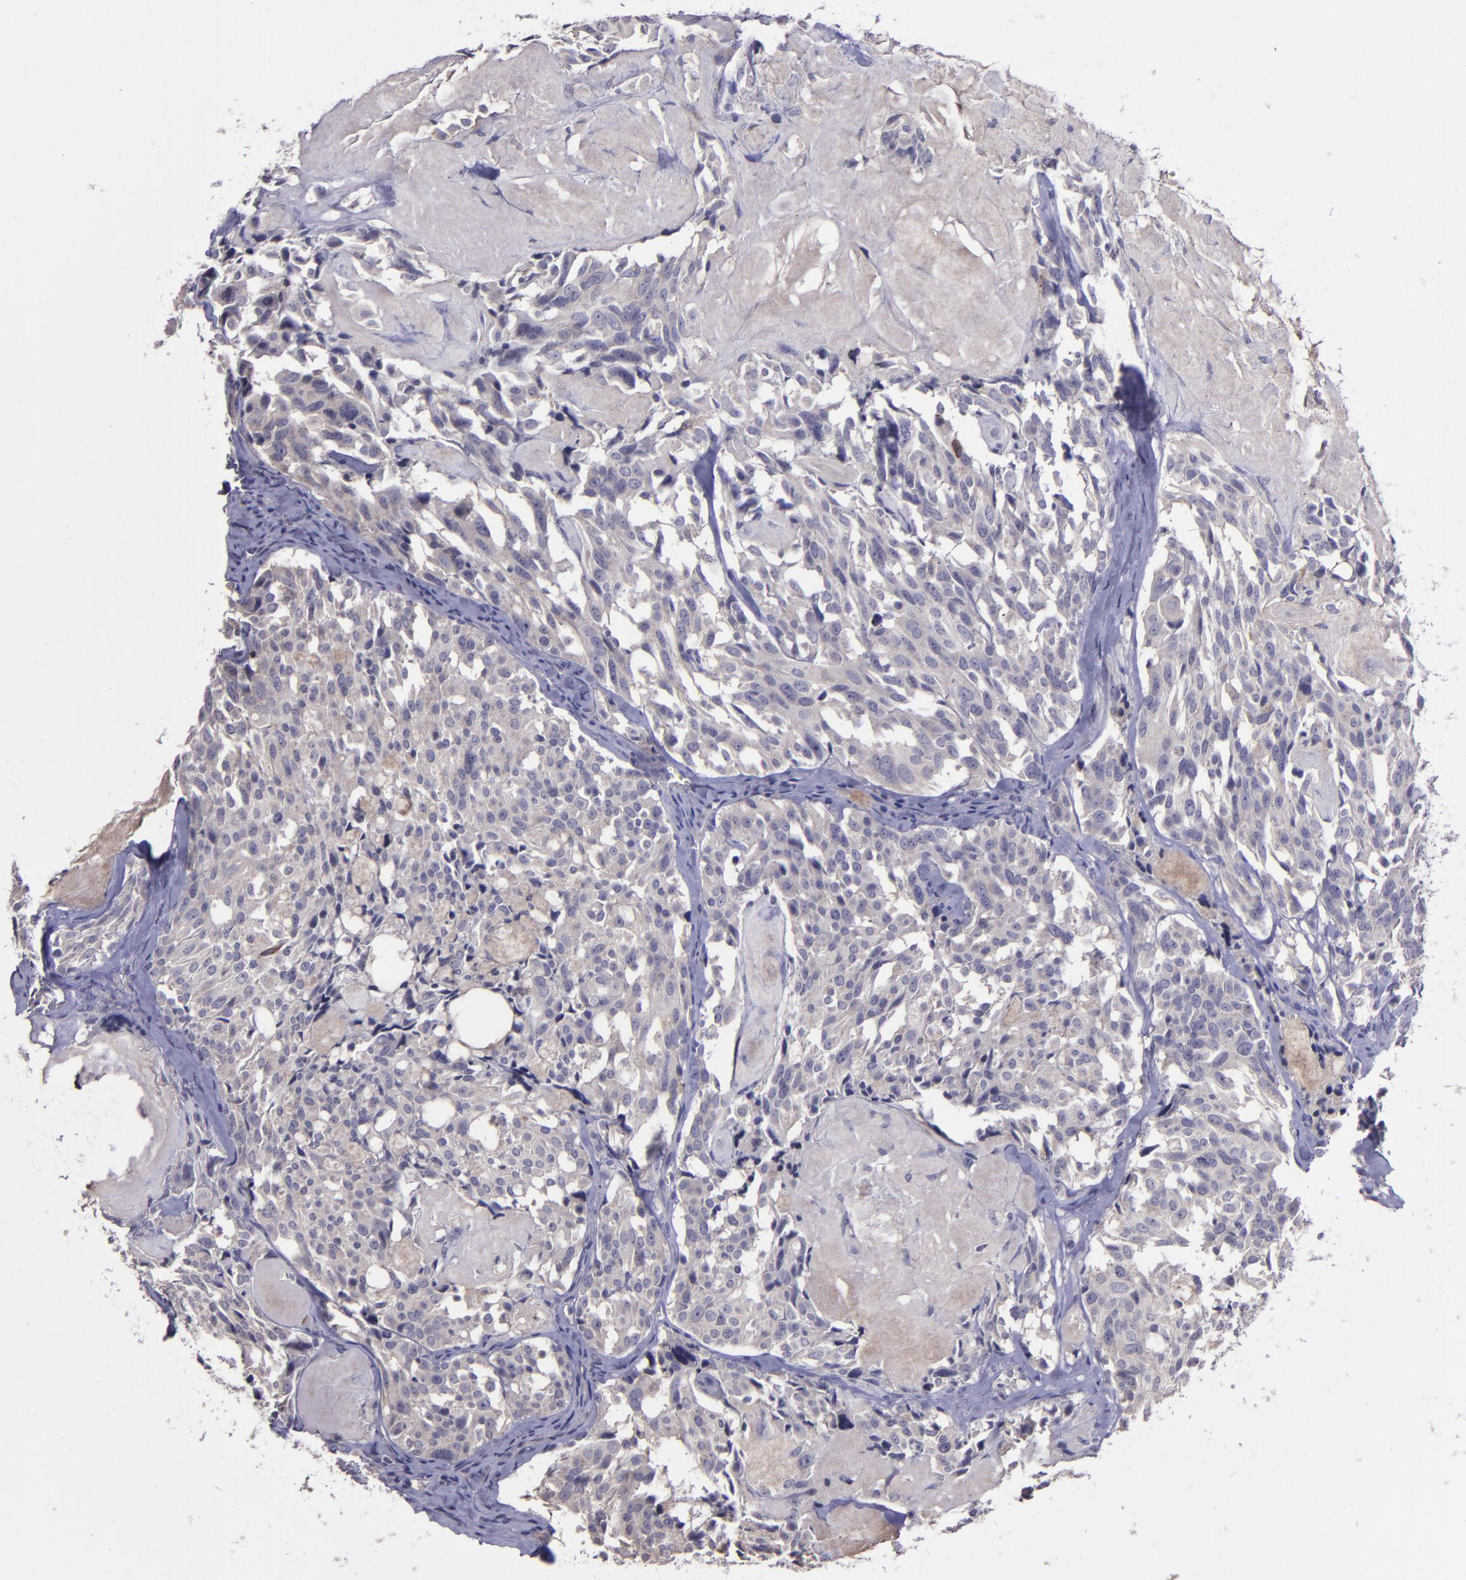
{"staining": {"intensity": "weak", "quantity": "25%-75%", "location": "cytoplasmic/membranous"}, "tissue": "thyroid cancer", "cell_type": "Tumor cells", "image_type": "cancer", "snomed": [{"axis": "morphology", "description": "Carcinoma, NOS"}, {"axis": "morphology", "description": "Carcinoid, malignant, NOS"}, {"axis": "topography", "description": "Thyroid gland"}], "caption": "An immunohistochemistry image of tumor tissue is shown. Protein staining in brown labels weak cytoplasmic/membranous positivity in thyroid cancer within tumor cells.", "gene": "MASP1", "patient": {"sex": "male", "age": 33}}